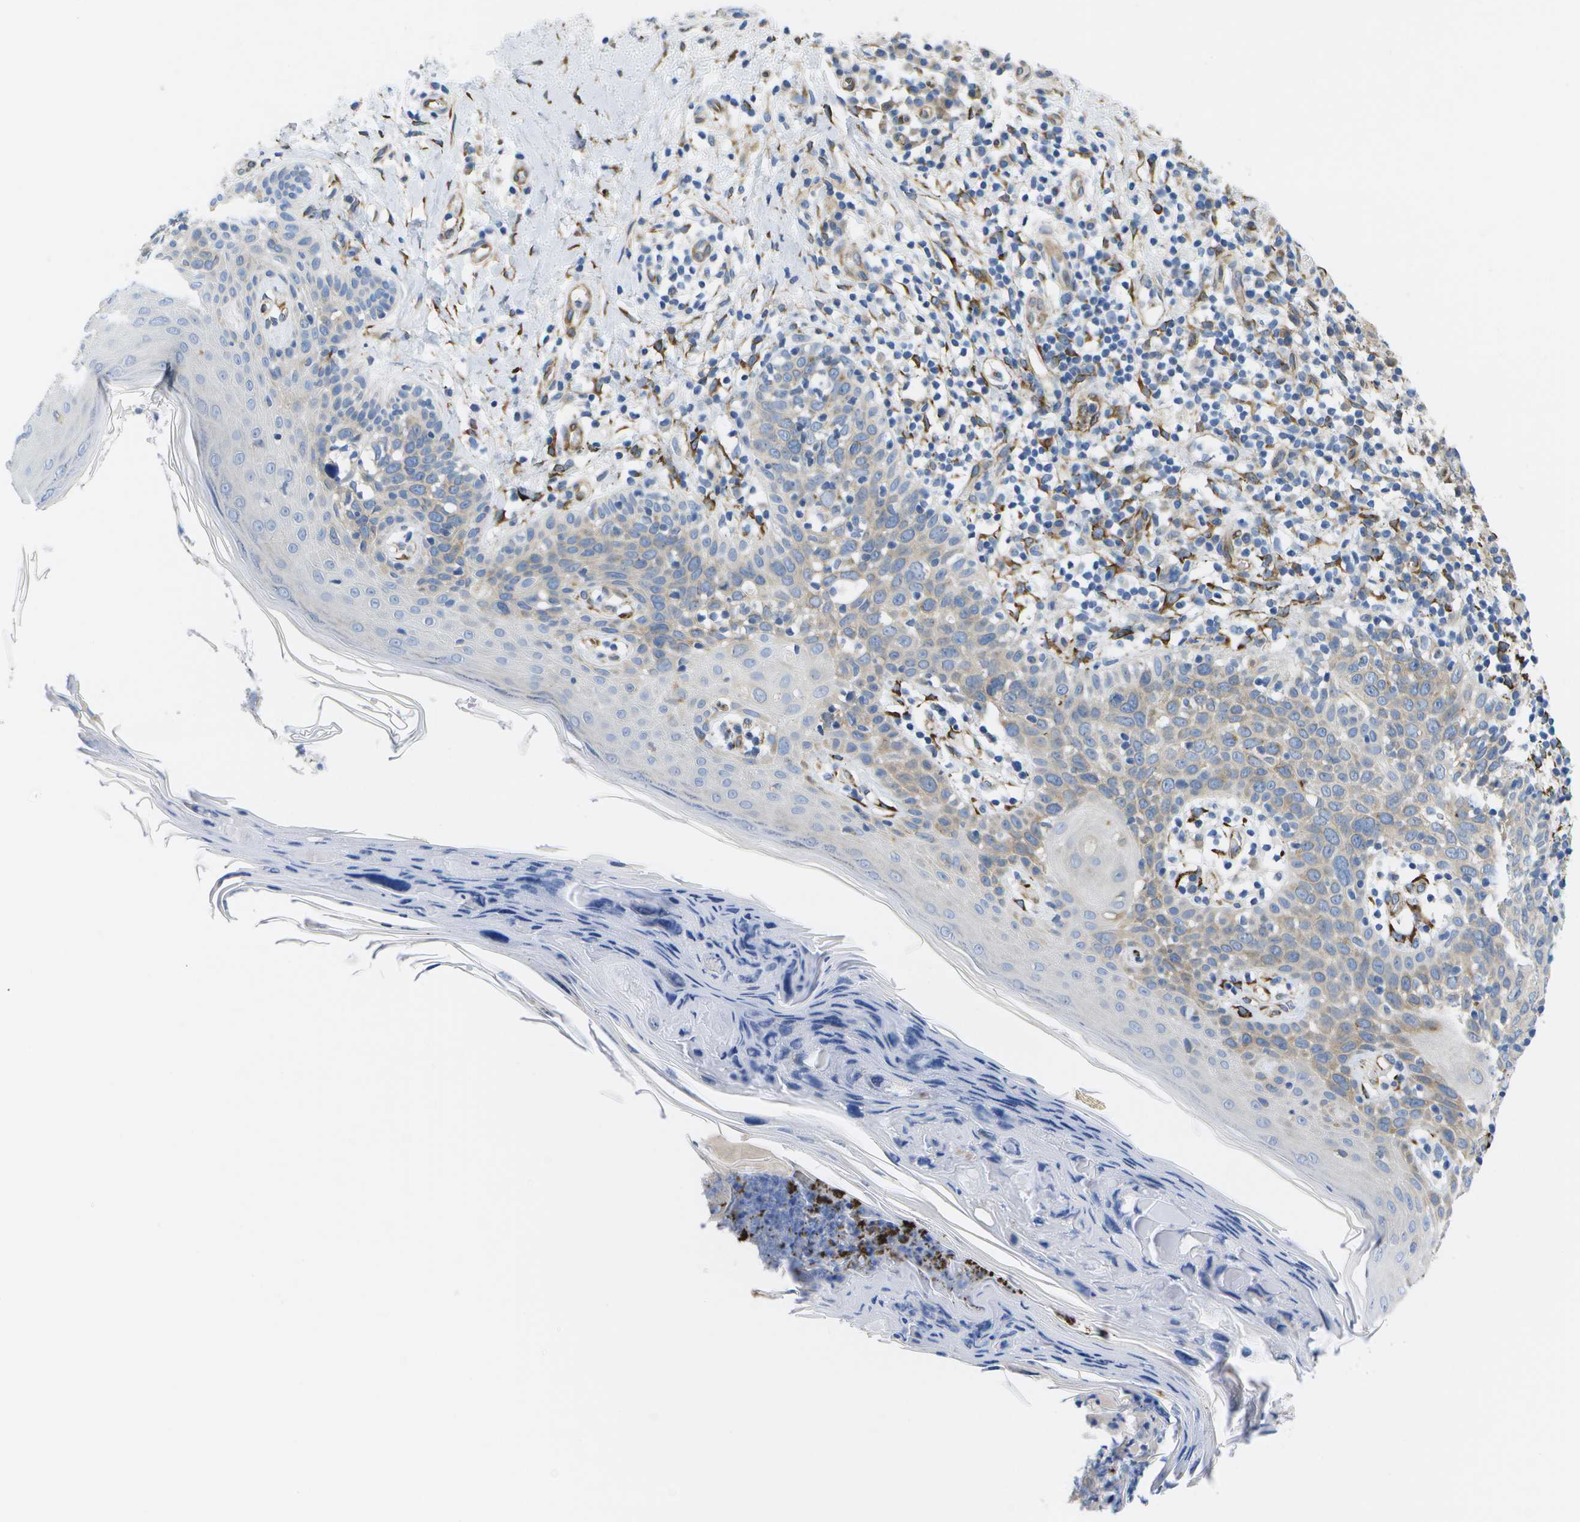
{"staining": {"intensity": "moderate", "quantity": "<25%", "location": "cytoplasmic/membranous"}, "tissue": "skin cancer", "cell_type": "Tumor cells", "image_type": "cancer", "snomed": [{"axis": "morphology", "description": "Squamous cell carcinoma in situ, NOS"}, {"axis": "morphology", "description": "Squamous cell carcinoma, NOS"}, {"axis": "topography", "description": "Skin"}], "caption": "High-power microscopy captured an IHC image of squamous cell carcinoma (skin), revealing moderate cytoplasmic/membranous positivity in about <25% of tumor cells.", "gene": "ZDHHC17", "patient": {"sex": "male", "age": 93}}